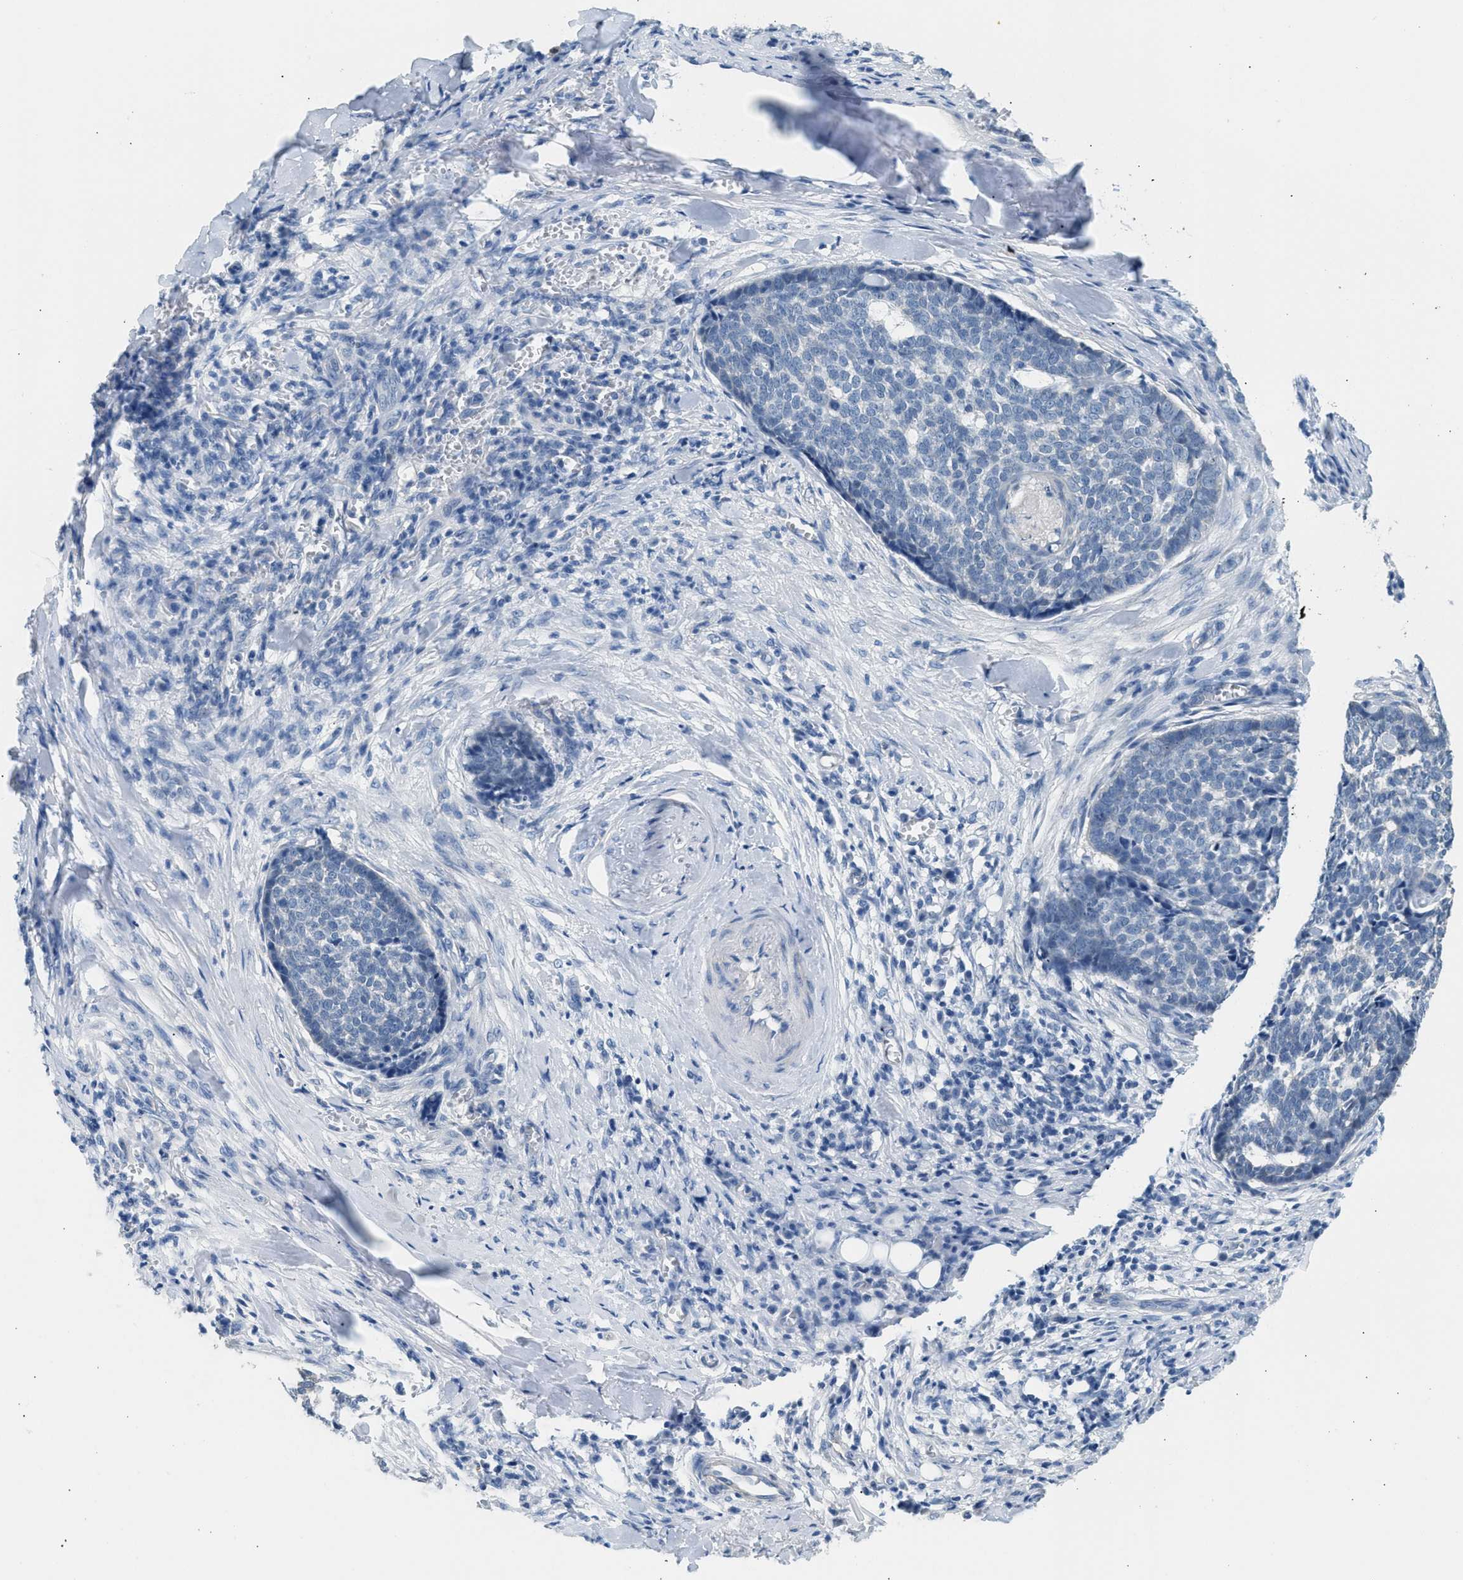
{"staining": {"intensity": "negative", "quantity": "none", "location": "none"}, "tissue": "skin cancer", "cell_type": "Tumor cells", "image_type": "cancer", "snomed": [{"axis": "morphology", "description": "Basal cell carcinoma"}, {"axis": "topography", "description": "Skin"}], "caption": "Photomicrograph shows no significant protein expression in tumor cells of skin cancer.", "gene": "SPAM1", "patient": {"sex": "male", "age": 84}}